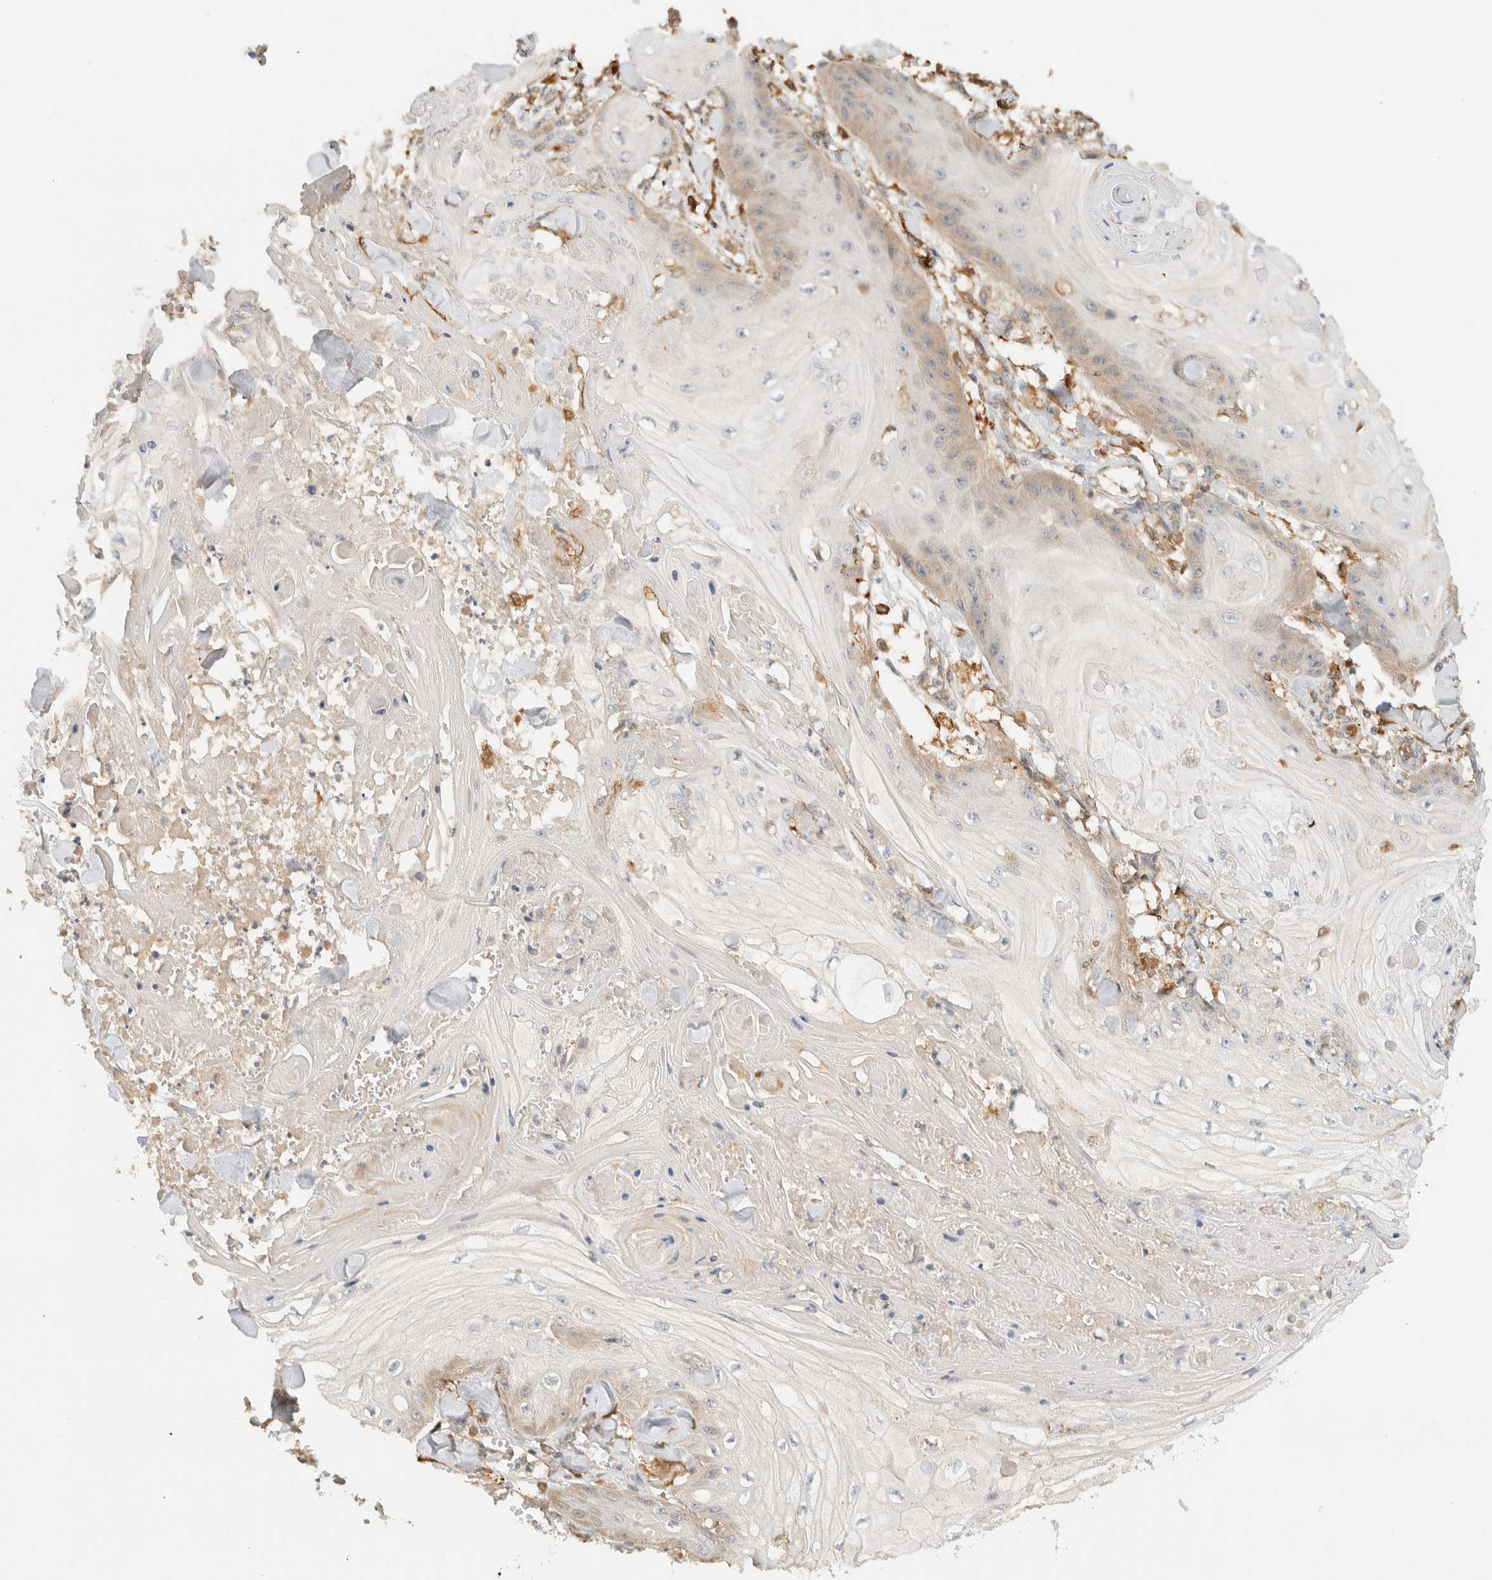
{"staining": {"intensity": "weak", "quantity": "<25%", "location": "cytoplasmic/membranous"}, "tissue": "skin cancer", "cell_type": "Tumor cells", "image_type": "cancer", "snomed": [{"axis": "morphology", "description": "Squamous cell carcinoma, NOS"}, {"axis": "topography", "description": "Skin"}], "caption": "Immunohistochemical staining of human skin cancer (squamous cell carcinoma) demonstrates no significant expression in tumor cells.", "gene": "TMEM192", "patient": {"sex": "male", "age": 74}}